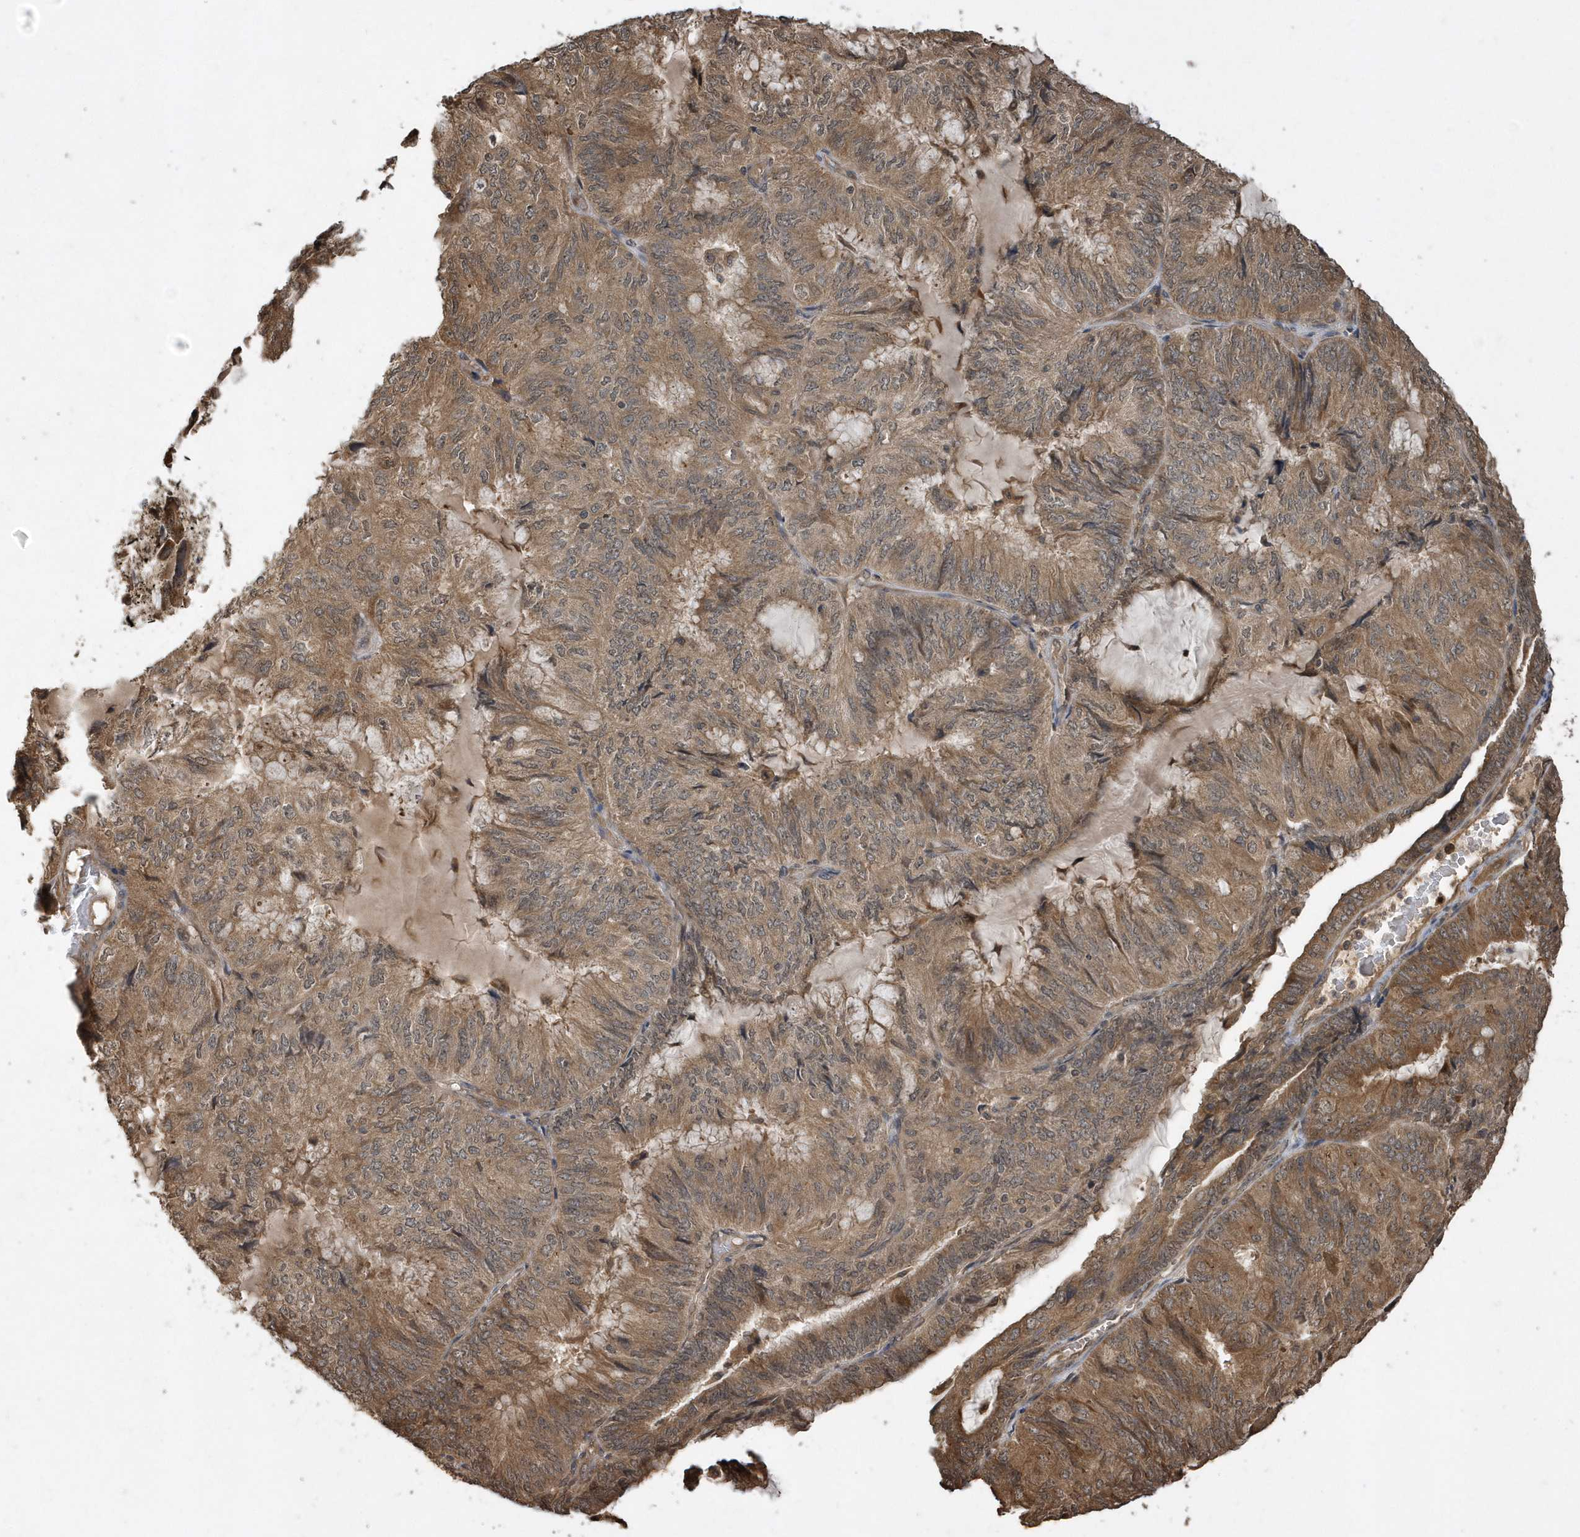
{"staining": {"intensity": "moderate", "quantity": ">75%", "location": "cytoplasmic/membranous"}, "tissue": "endometrial cancer", "cell_type": "Tumor cells", "image_type": "cancer", "snomed": [{"axis": "morphology", "description": "Adenocarcinoma, NOS"}, {"axis": "topography", "description": "Endometrium"}], "caption": "This is a photomicrograph of IHC staining of endometrial cancer (adenocarcinoma), which shows moderate positivity in the cytoplasmic/membranous of tumor cells.", "gene": "WASHC5", "patient": {"sex": "female", "age": 81}}